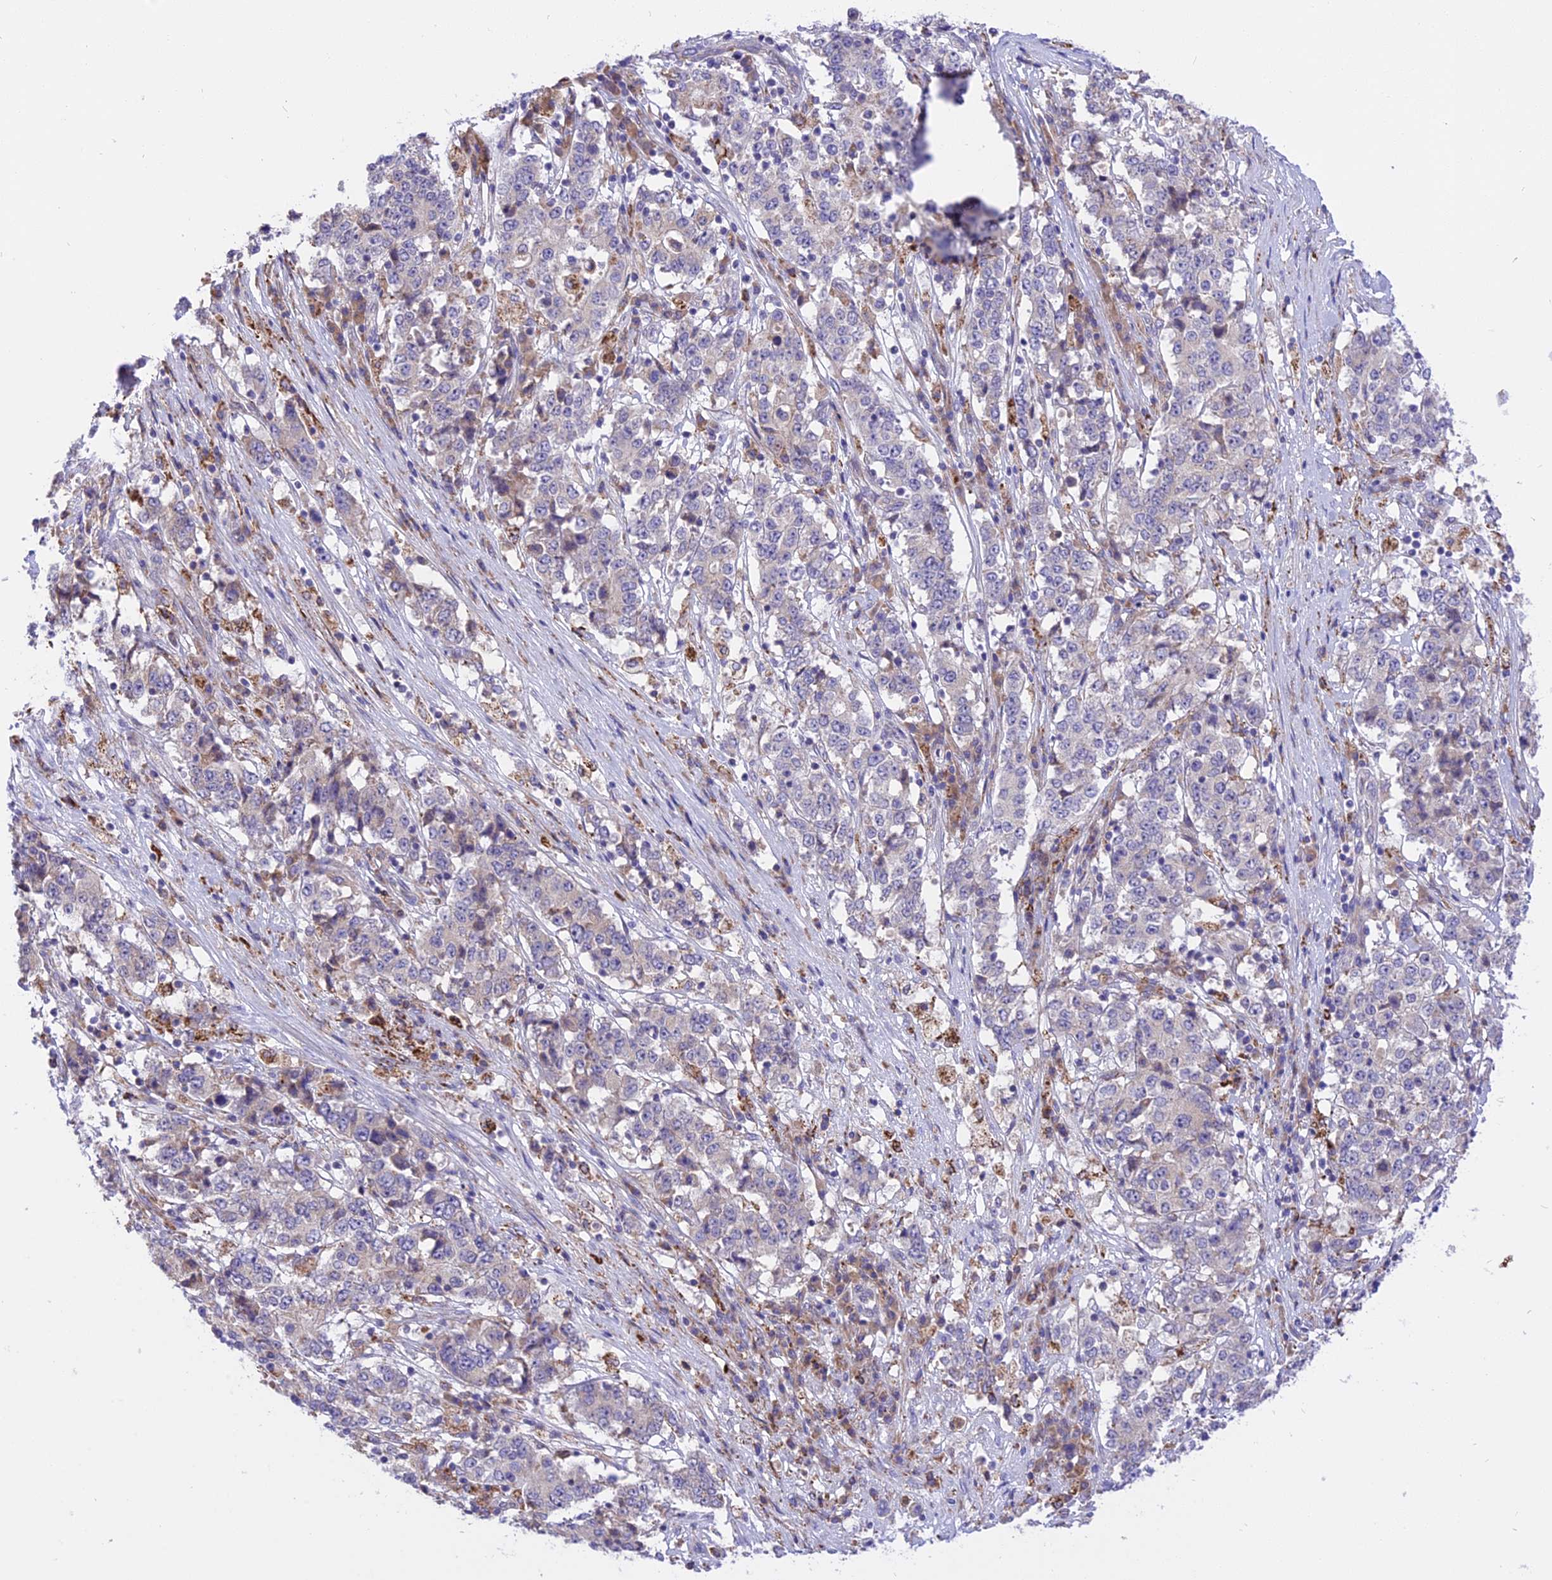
{"staining": {"intensity": "negative", "quantity": "none", "location": "none"}, "tissue": "stomach cancer", "cell_type": "Tumor cells", "image_type": "cancer", "snomed": [{"axis": "morphology", "description": "Adenocarcinoma, NOS"}, {"axis": "topography", "description": "Stomach"}], "caption": "High power microscopy photomicrograph of an immunohistochemistry photomicrograph of stomach adenocarcinoma, revealing no significant expression in tumor cells.", "gene": "ARMCX6", "patient": {"sex": "male", "age": 59}}